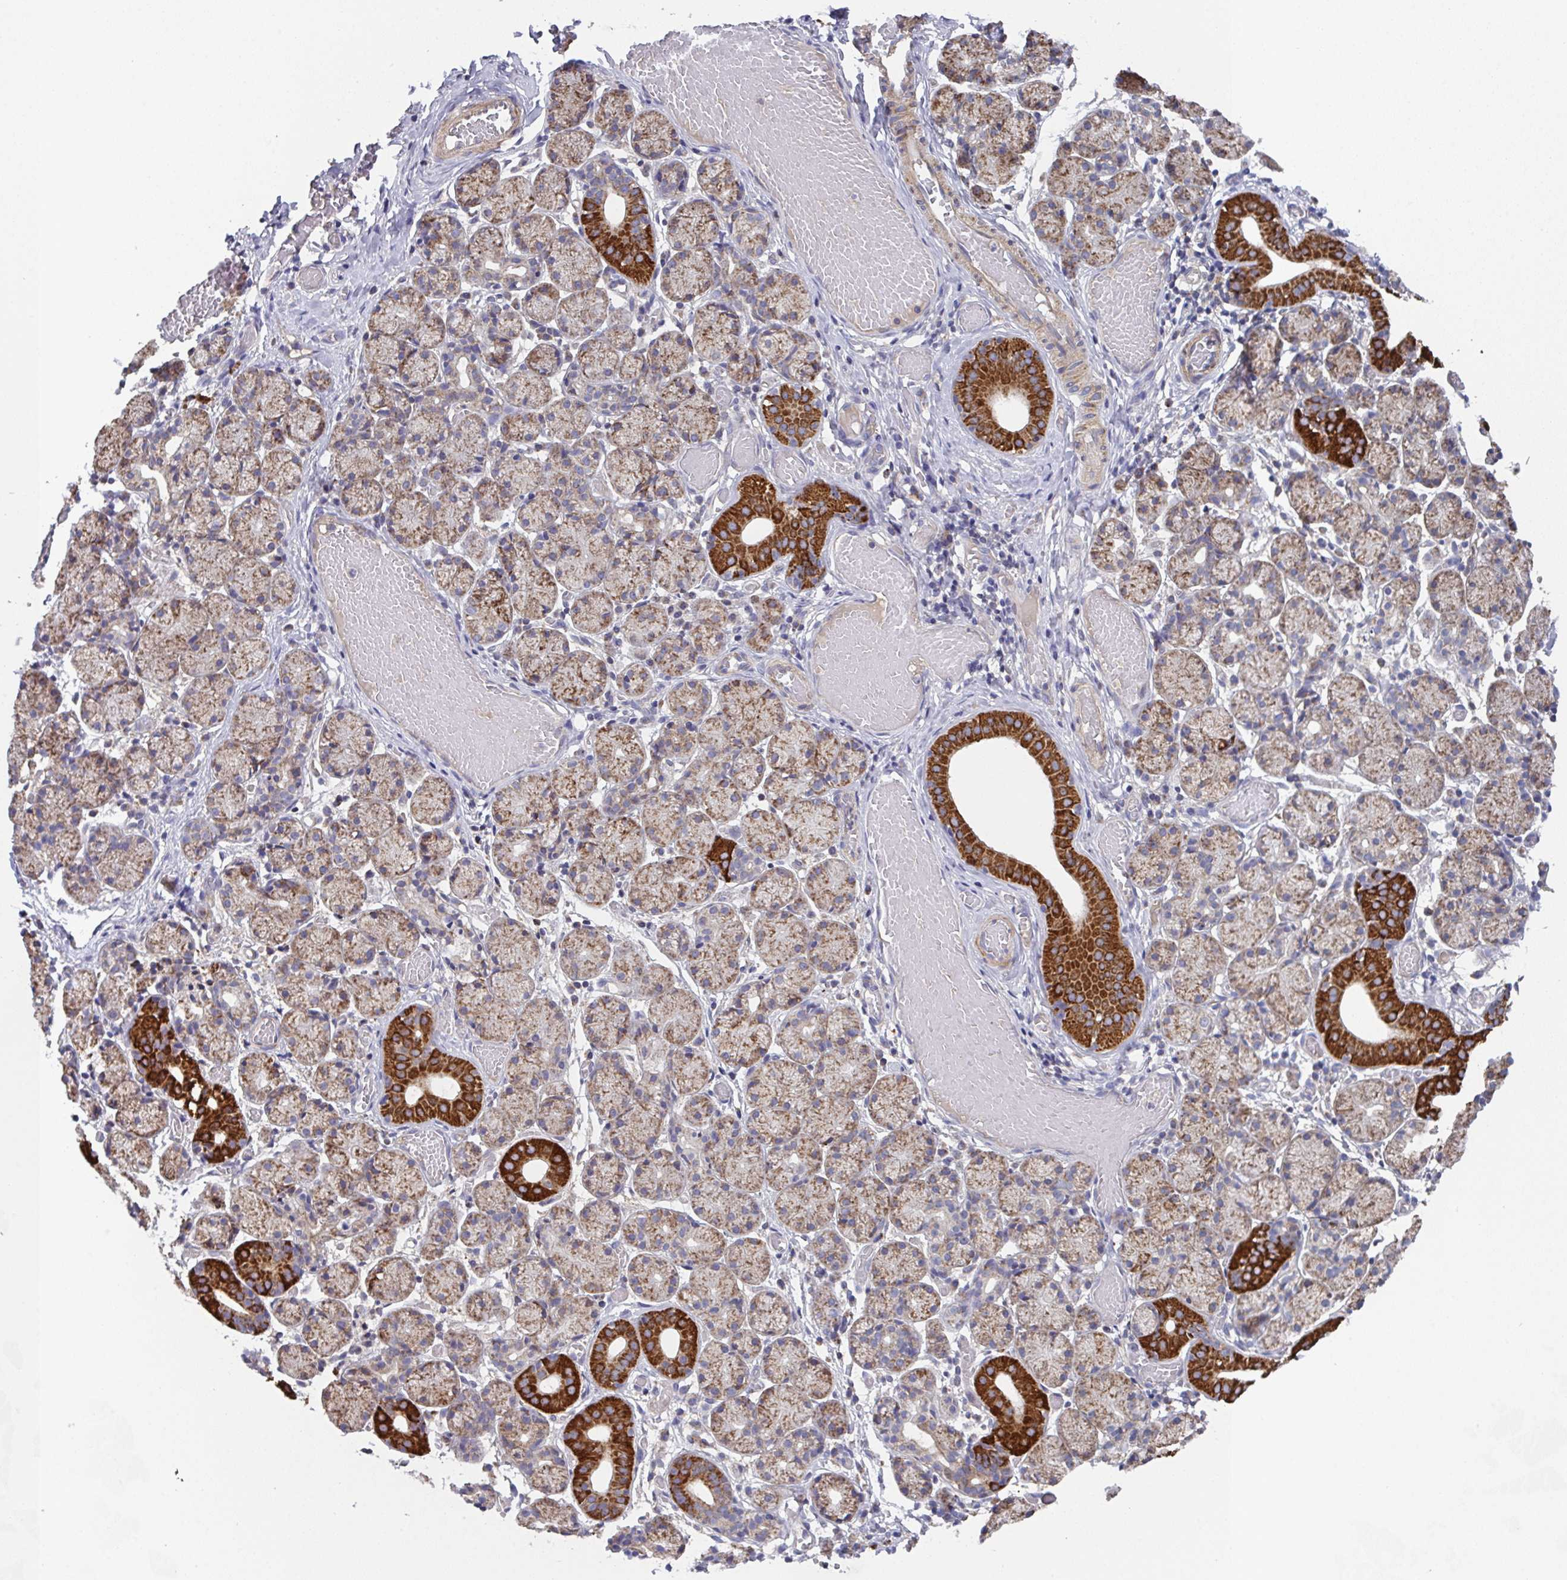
{"staining": {"intensity": "strong", "quantity": "25%-75%", "location": "cytoplasmic/membranous"}, "tissue": "salivary gland", "cell_type": "Glandular cells", "image_type": "normal", "snomed": [{"axis": "morphology", "description": "Normal tissue, NOS"}, {"axis": "topography", "description": "Salivary gland"}], "caption": "Strong cytoplasmic/membranous positivity is seen in approximately 25%-75% of glandular cells in unremarkable salivary gland.", "gene": "MT", "patient": {"sex": "female", "age": 24}}